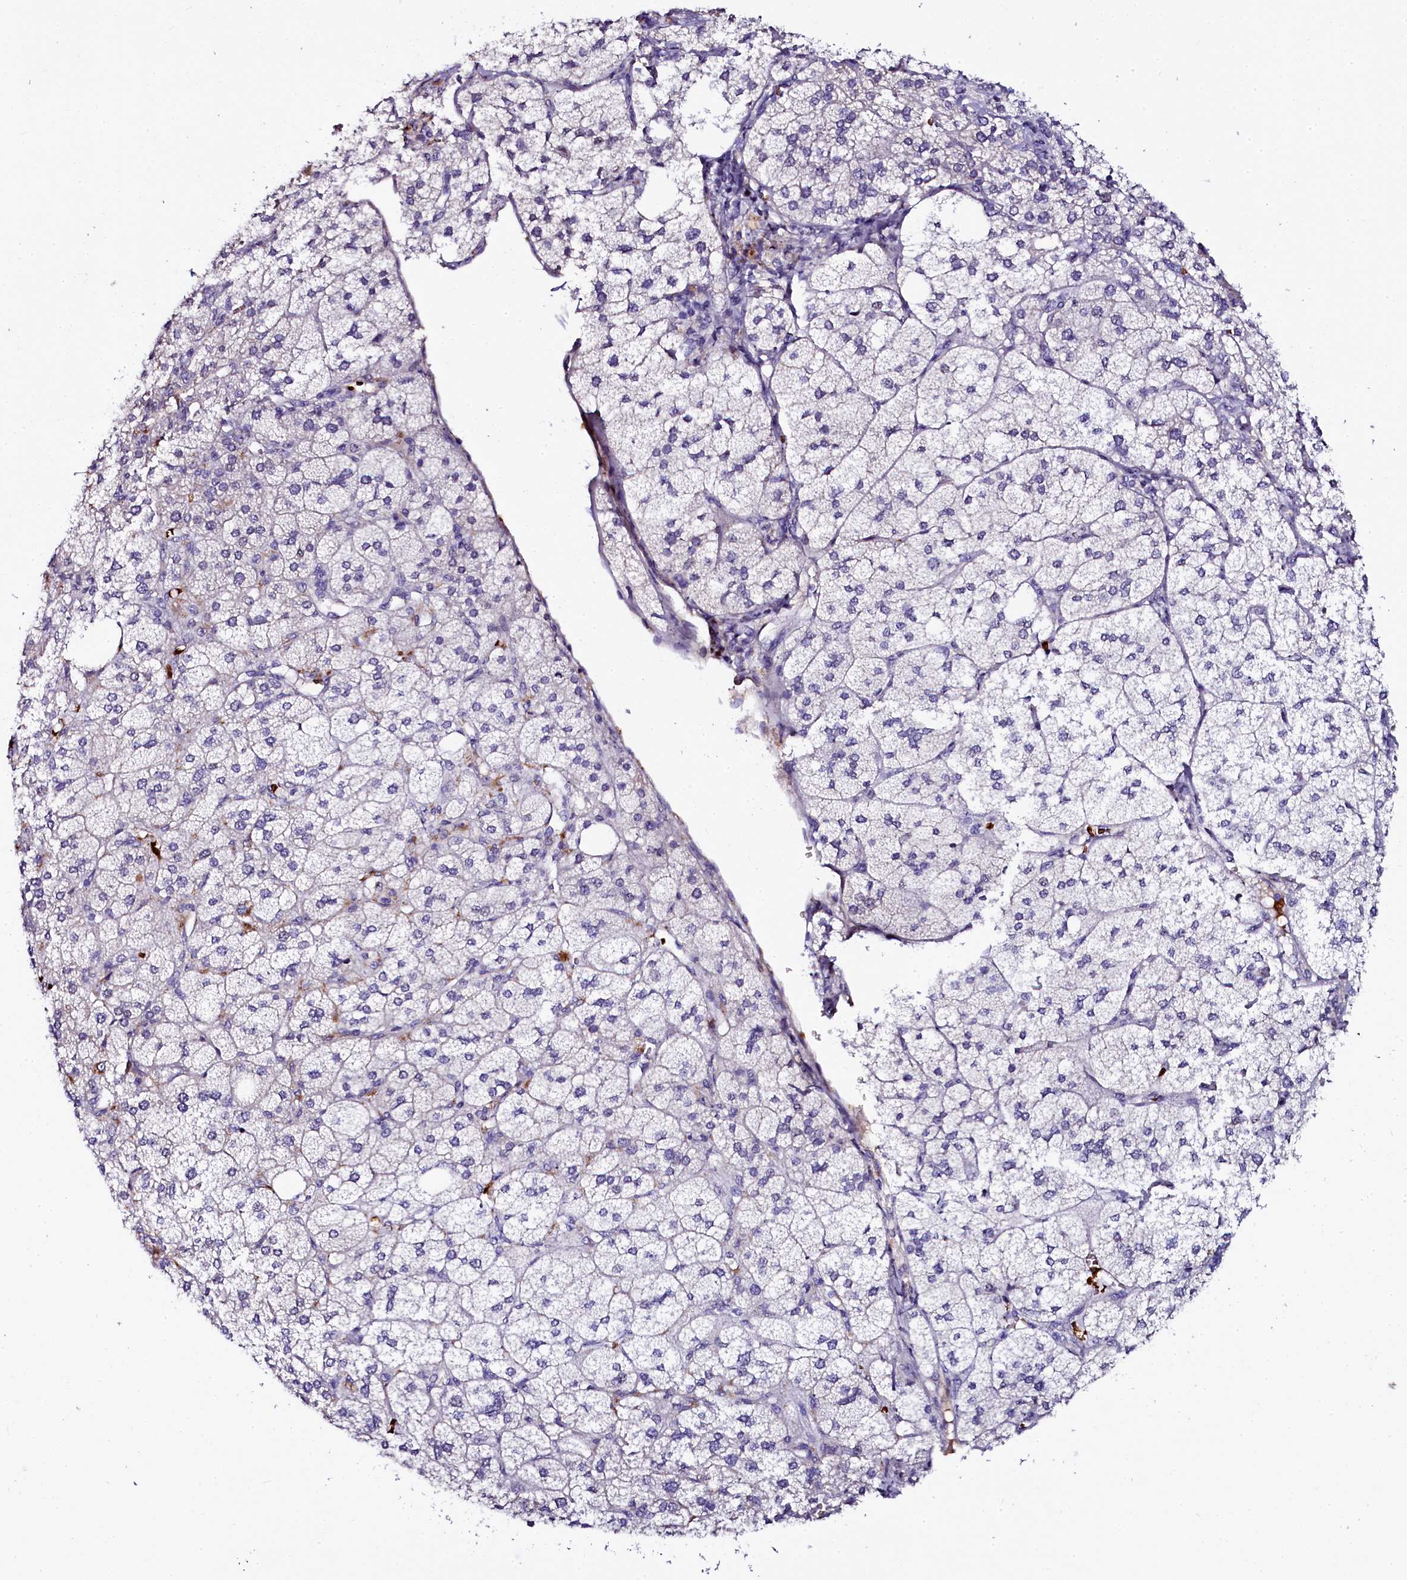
{"staining": {"intensity": "moderate", "quantity": "<25%", "location": "cytoplasmic/membranous"}, "tissue": "adrenal gland", "cell_type": "Glandular cells", "image_type": "normal", "snomed": [{"axis": "morphology", "description": "Normal tissue, NOS"}, {"axis": "topography", "description": "Adrenal gland"}], "caption": "Glandular cells demonstrate low levels of moderate cytoplasmic/membranous positivity in approximately <25% of cells in benign human adrenal gland. (brown staining indicates protein expression, while blue staining denotes nuclei).", "gene": "CTDSPL2", "patient": {"sex": "female", "age": 61}}